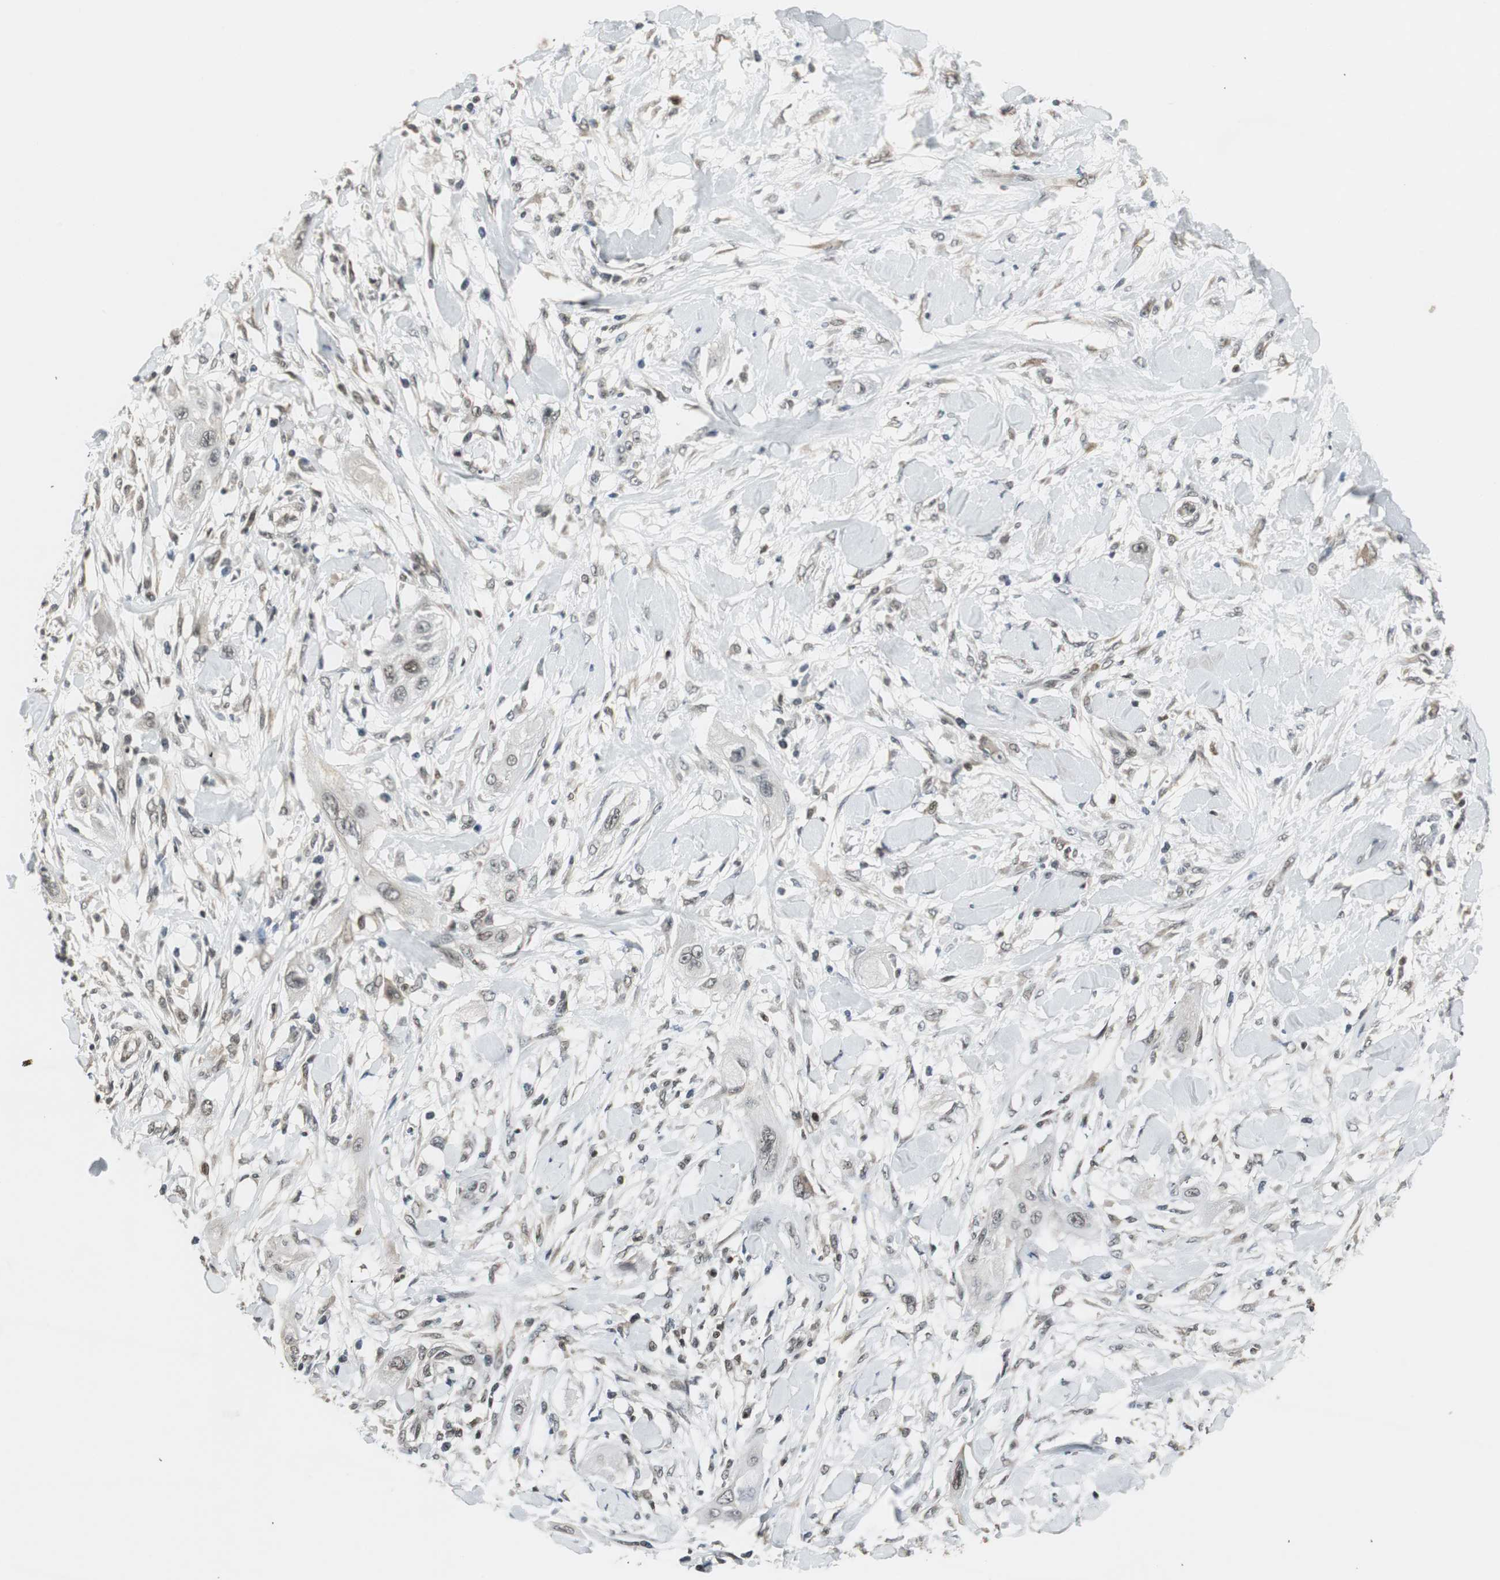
{"staining": {"intensity": "weak", "quantity": "<25%", "location": "nuclear"}, "tissue": "lung cancer", "cell_type": "Tumor cells", "image_type": "cancer", "snomed": [{"axis": "morphology", "description": "Squamous cell carcinoma, NOS"}, {"axis": "topography", "description": "Lung"}], "caption": "Human lung cancer (squamous cell carcinoma) stained for a protein using immunohistochemistry (IHC) reveals no staining in tumor cells.", "gene": "MPG", "patient": {"sex": "female", "age": 47}}